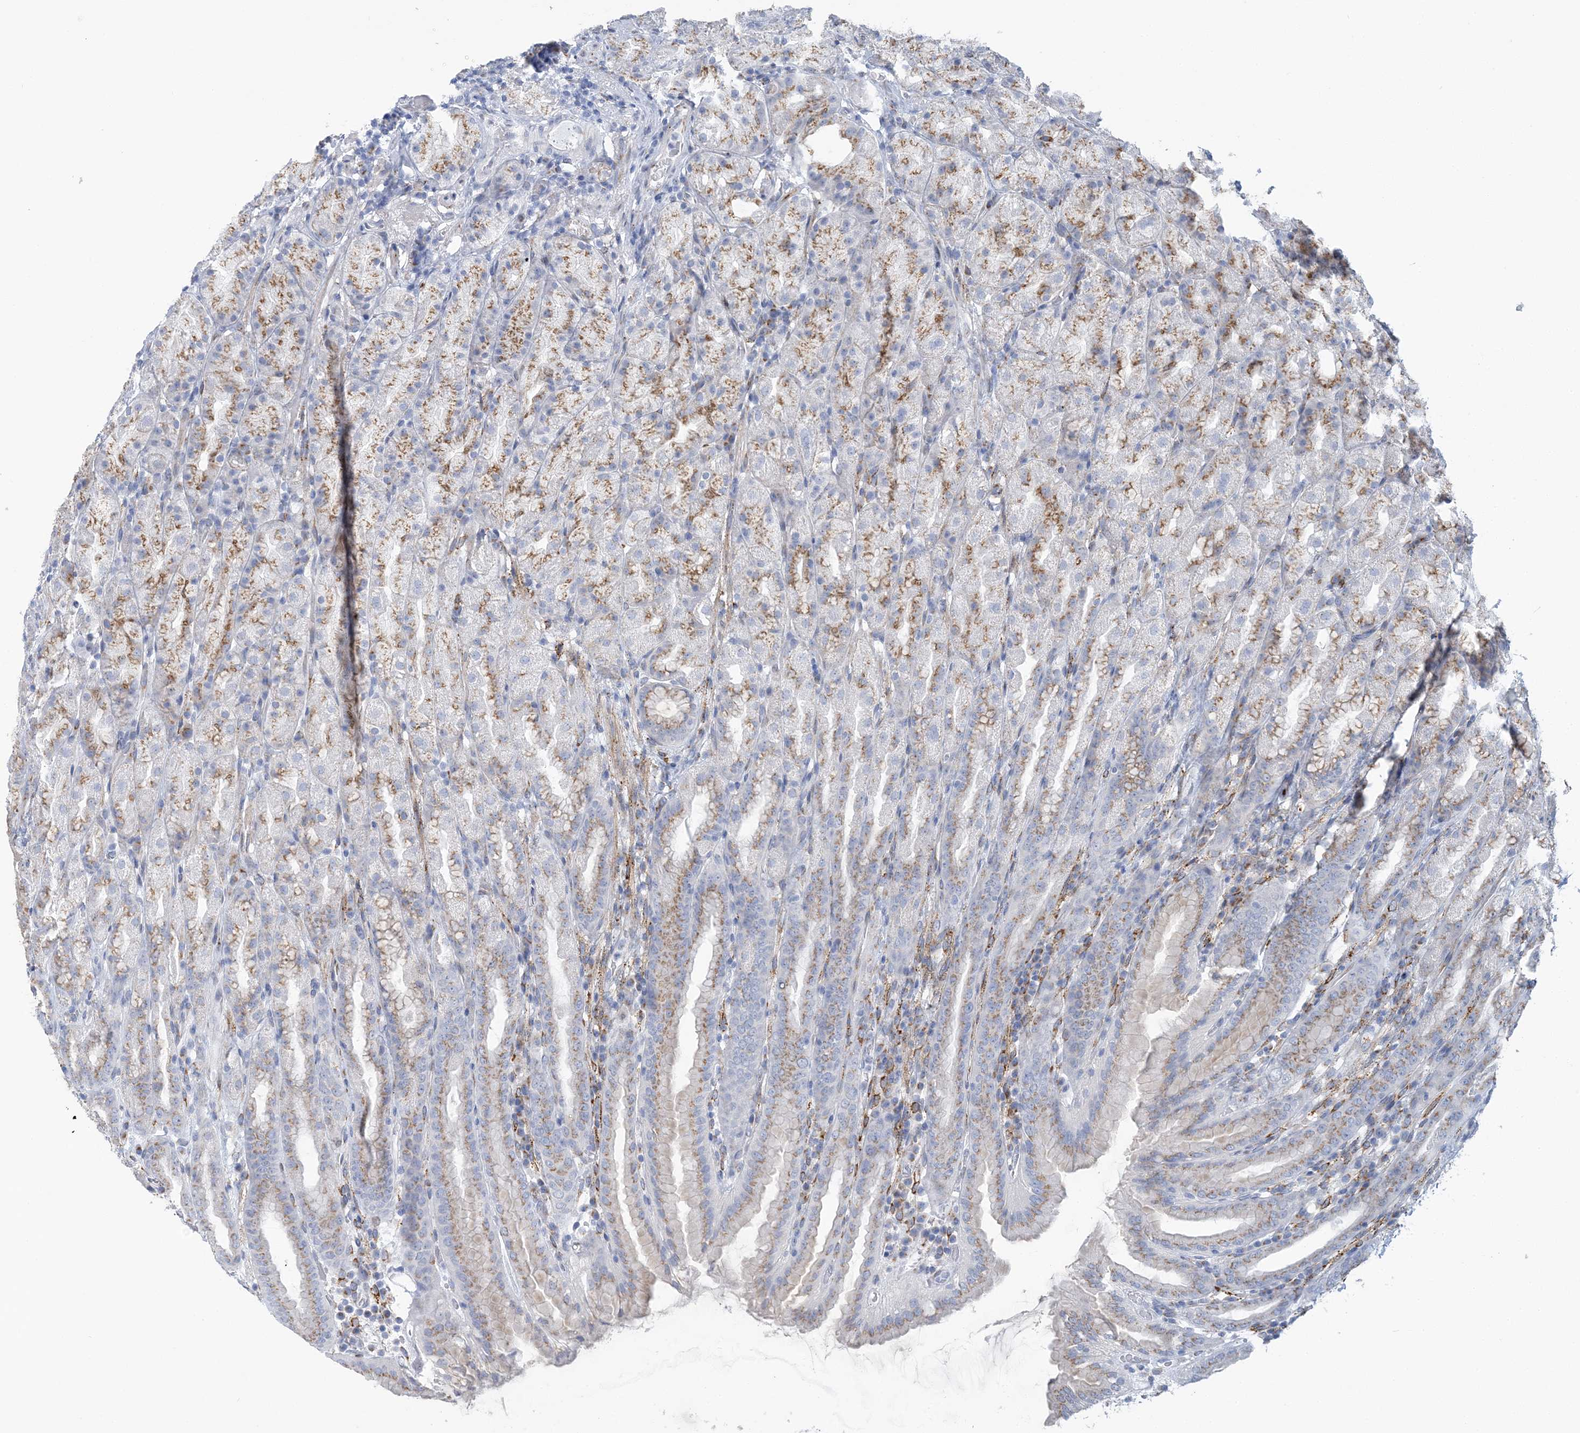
{"staining": {"intensity": "moderate", "quantity": ">75%", "location": "cytoplasmic/membranous"}, "tissue": "stomach", "cell_type": "Glandular cells", "image_type": "normal", "snomed": [{"axis": "morphology", "description": "Normal tissue, NOS"}, {"axis": "topography", "description": "Stomach, upper"}], "caption": "IHC image of normal human stomach stained for a protein (brown), which exhibits medium levels of moderate cytoplasmic/membranous positivity in approximately >75% of glandular cells.", "gene": "PLEKHG4B", "patient": {"sex": "male", "age": 68}}